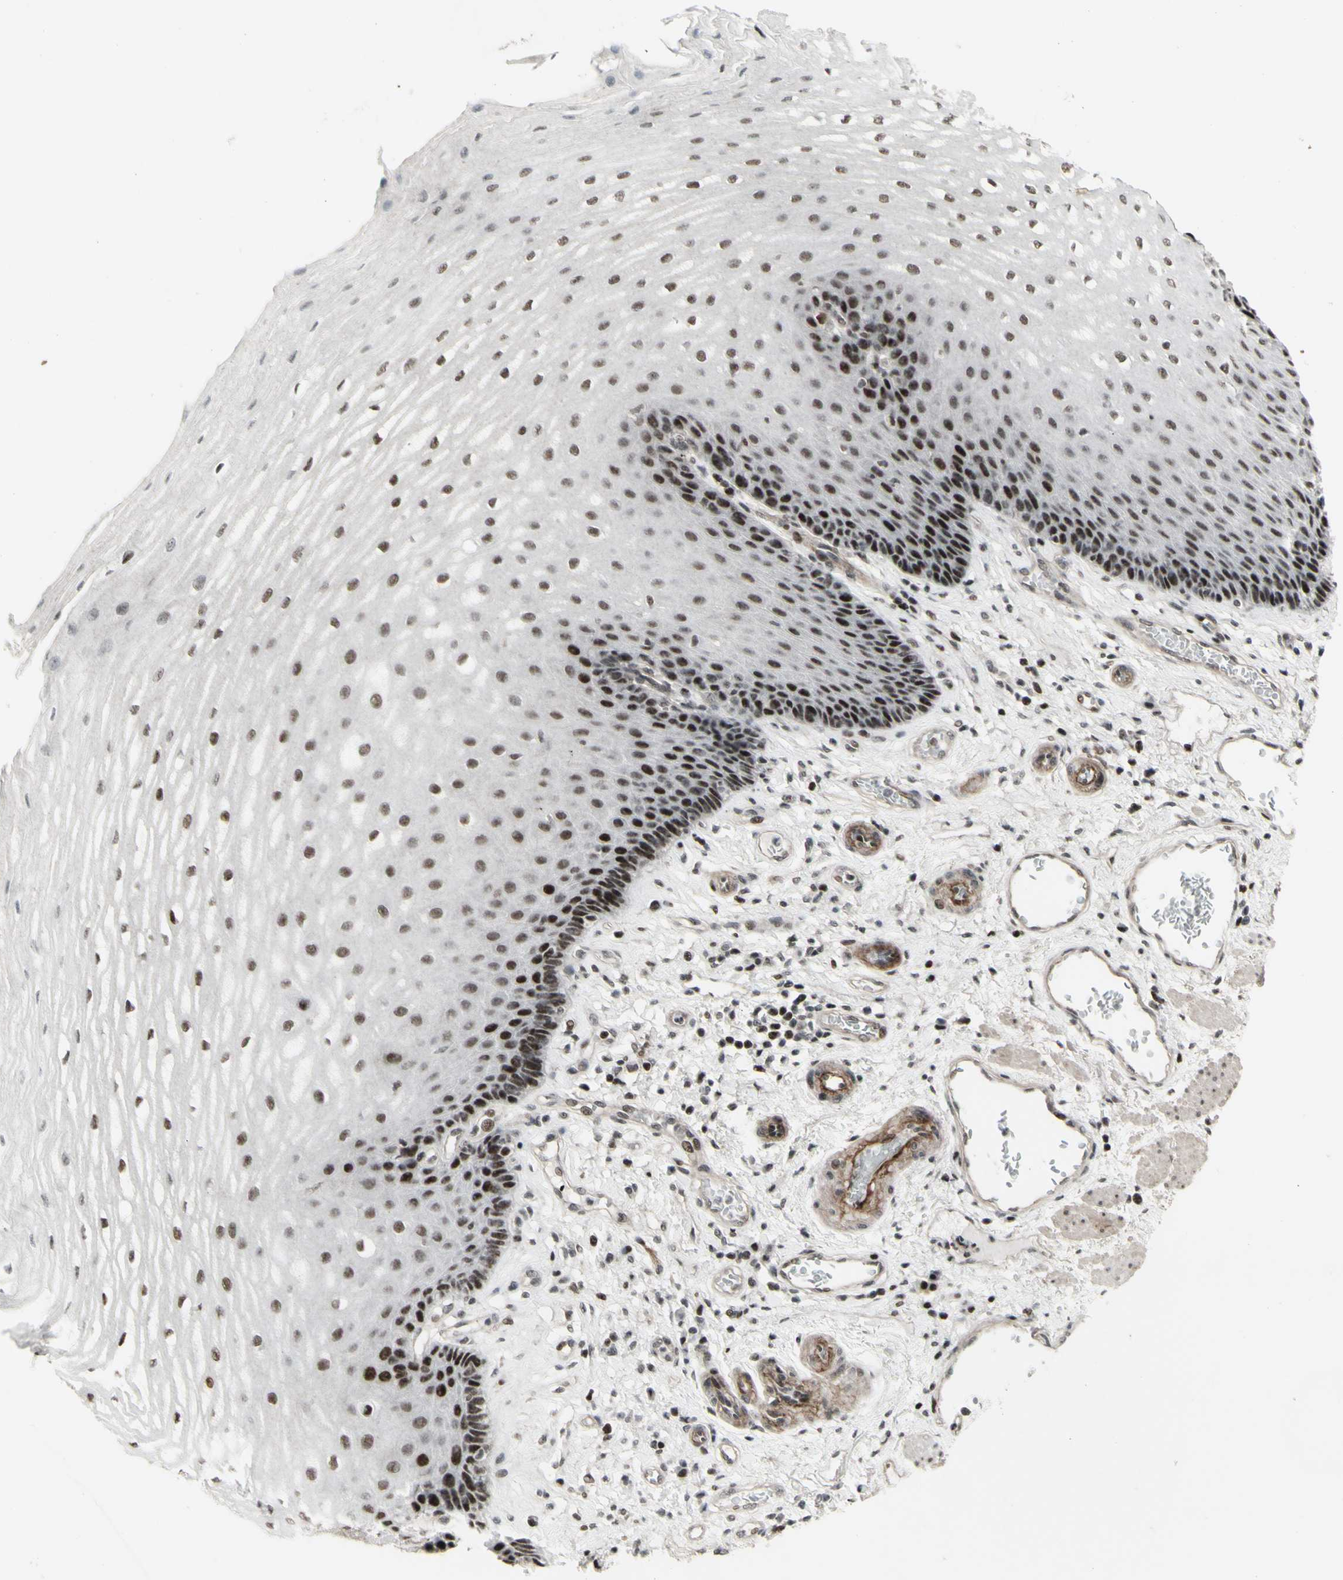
{"staining": {"intensity": "strong", "quantity": ">75%", "location": "nuclear"}, "tissue": "esophagus", "cell_type": "Squamous epithelial cells", "image_type": "normal", "snomed": [{"axis": "morphology", "description": "Normal tissue, NOS"}, {"axis": "topography", "description": "Esophagus"}], "caption": "Esophagus stained with DAB (3,3'-diaminobenzidine) immunohistochemistry (IHC) shows high levels of strong nuclear positivity in approximately >75% of squamous epithelial cells.", "gene": "SUPT6H", "patient": {"sex": "male", "age": 54}}